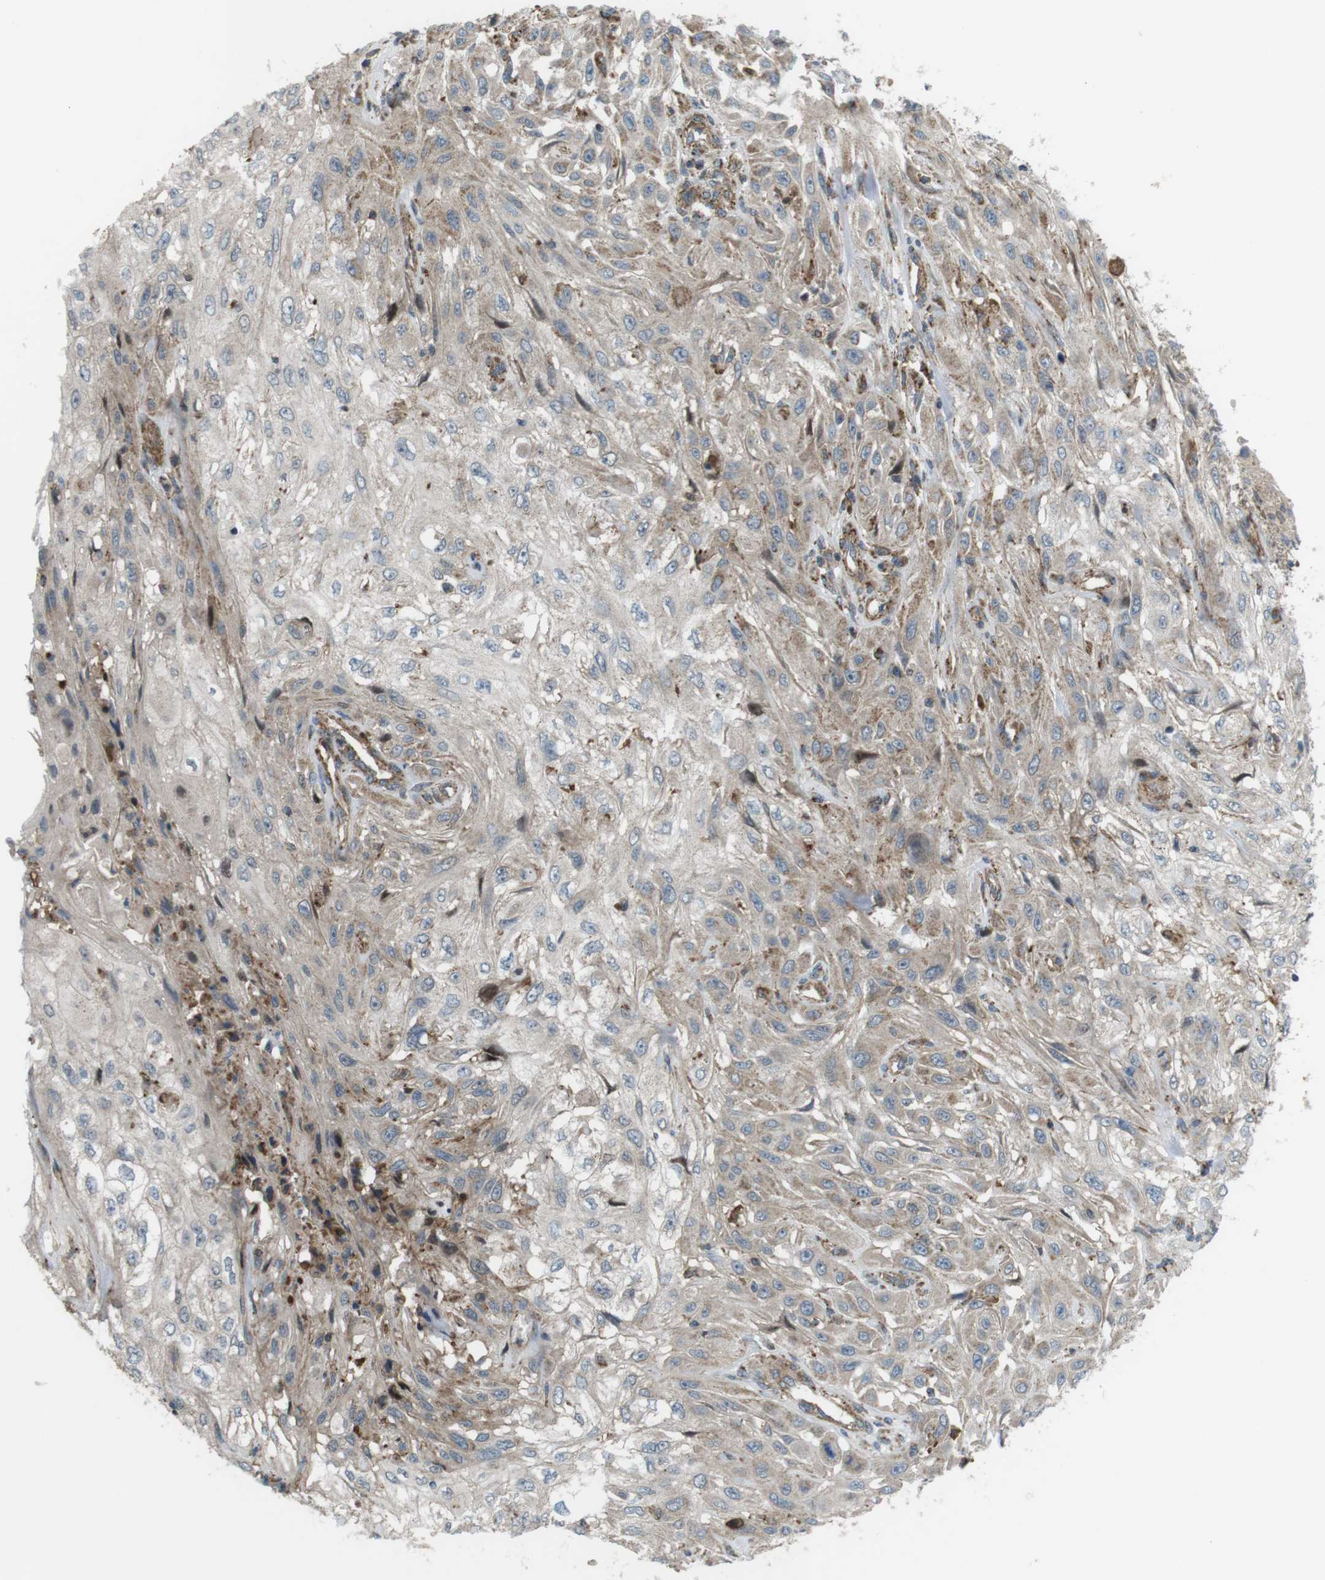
{"staining": {"intensity": "weak", "quantity": "25%-75%", "location": "cytoplasmic/membranous"}, "tissue": "skin cancer", "cell_type": "Tumor cells", "image_type": "cancer", "snomed": [{"axis": "morphology", "description": "Squamous cell carcinoma, NOS"}, {"axis": "topography", "description": "Skin"}], "caption": "The photomicrograph shows staining of skin squamous cell carcinoma, revealing weak cytoplasmic/membranous protein positivity (brown color) within tumor cells.", "gene": "DDAH2", "patient": {"sex": "male", "age": 75}}